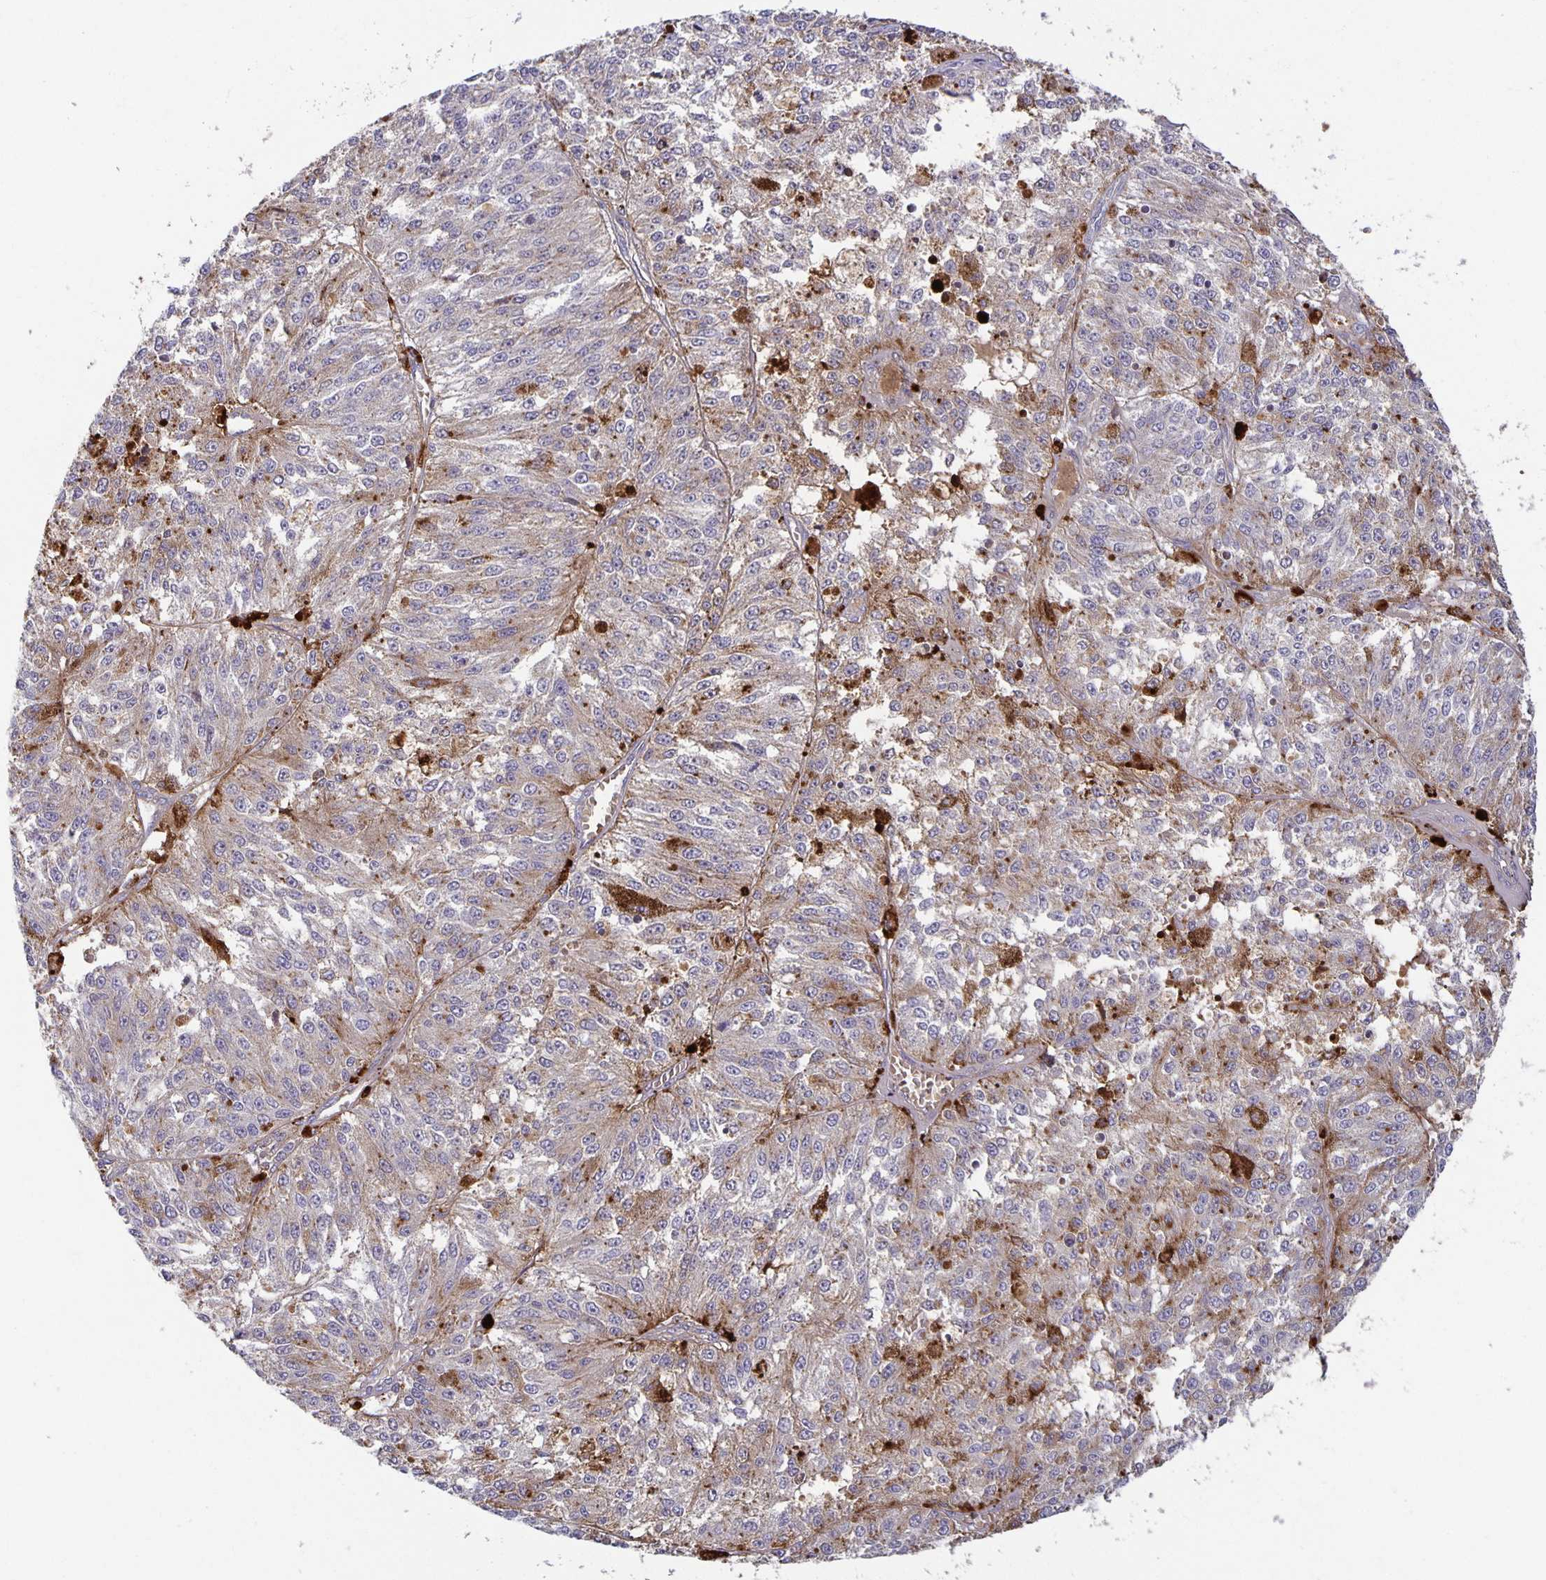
{"staining": {"intensity": "moderate", "quantity": "25%-75%", "location": "cytoplasmic/membranous"}, "tissue": "melanoma", "cell_type": "Tumor cells", "image_type": "cancer", "snomed": [{"axis": "morphology", "description": "Malignant melanoma, Metastatic site"}, {"axis": "topography", "description": "Lymph node"}], "caption": "Melanoma was stained to show a protein in brown. There is medium levels of moderate cytoplasmic/membranous expression in about 25%-75% of tumor cells.", "gene": "GDF15", "patient": {"sex": "female", "age": 64}}